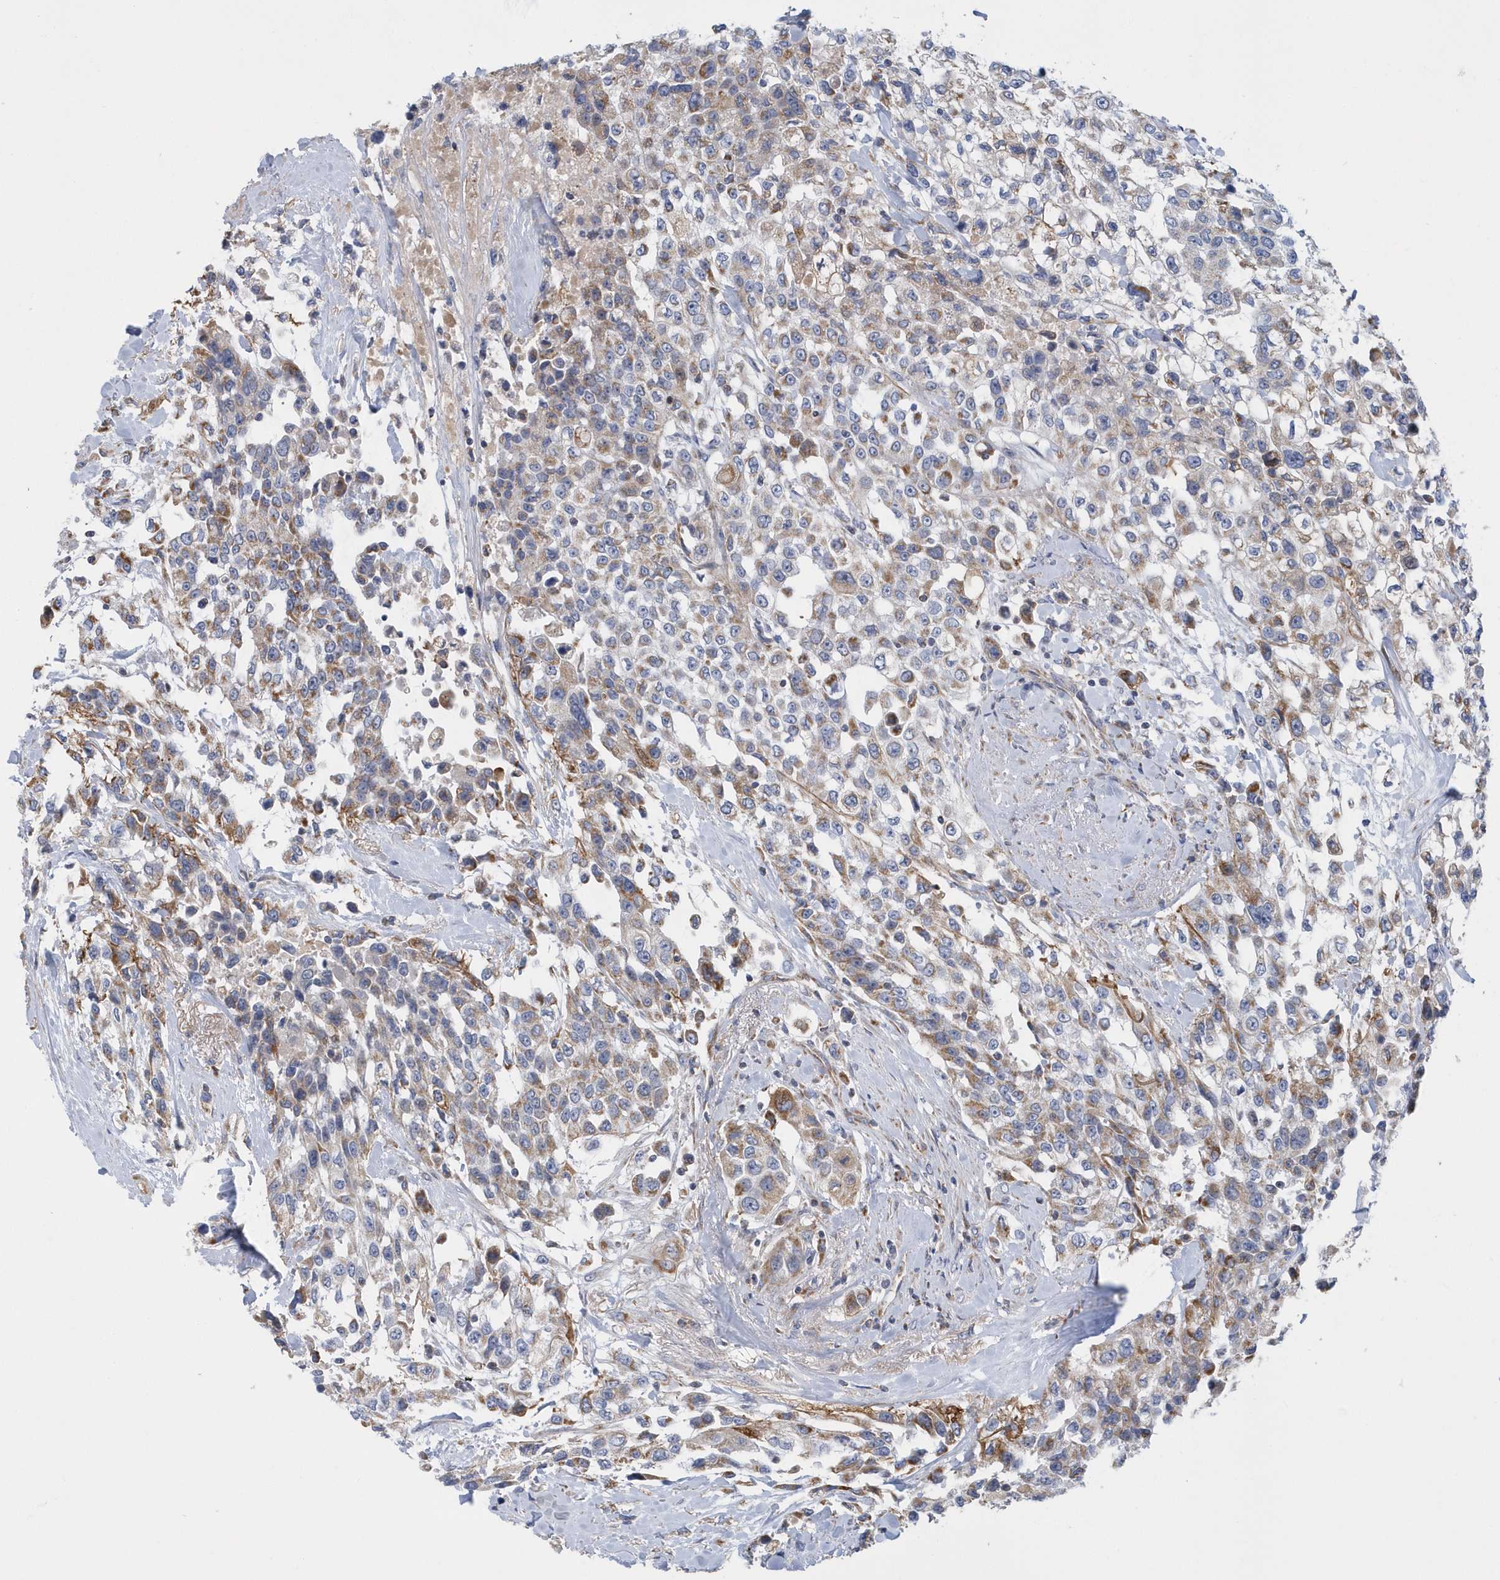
{"staining": {"intensity": "moderate", "quantity": "<25%", "location": "cytoplasmic/membranous"}, "tissue": "urothelial cancer", "cell_type": "Tumor cells", "image_type": "cancer", "snomed": [{"axis": "morphology", "description": "Urothelial carcinoma, High grade"}, {"axis": "topography", "description": "Urinary bladder"}], "caption": "A low amount of moderate cytoplasmic/membranous expression is identified in about <25% of tumor cells in urothelial cancer tissue. Using DAB (3,3'-diaminobenzidine) (brown) and hematoxylin (blue) stains, captured at high magnification using brightfield microscopy.", "gene": "VWA5B2", "patient": {"sex": "female", "age": 80}}